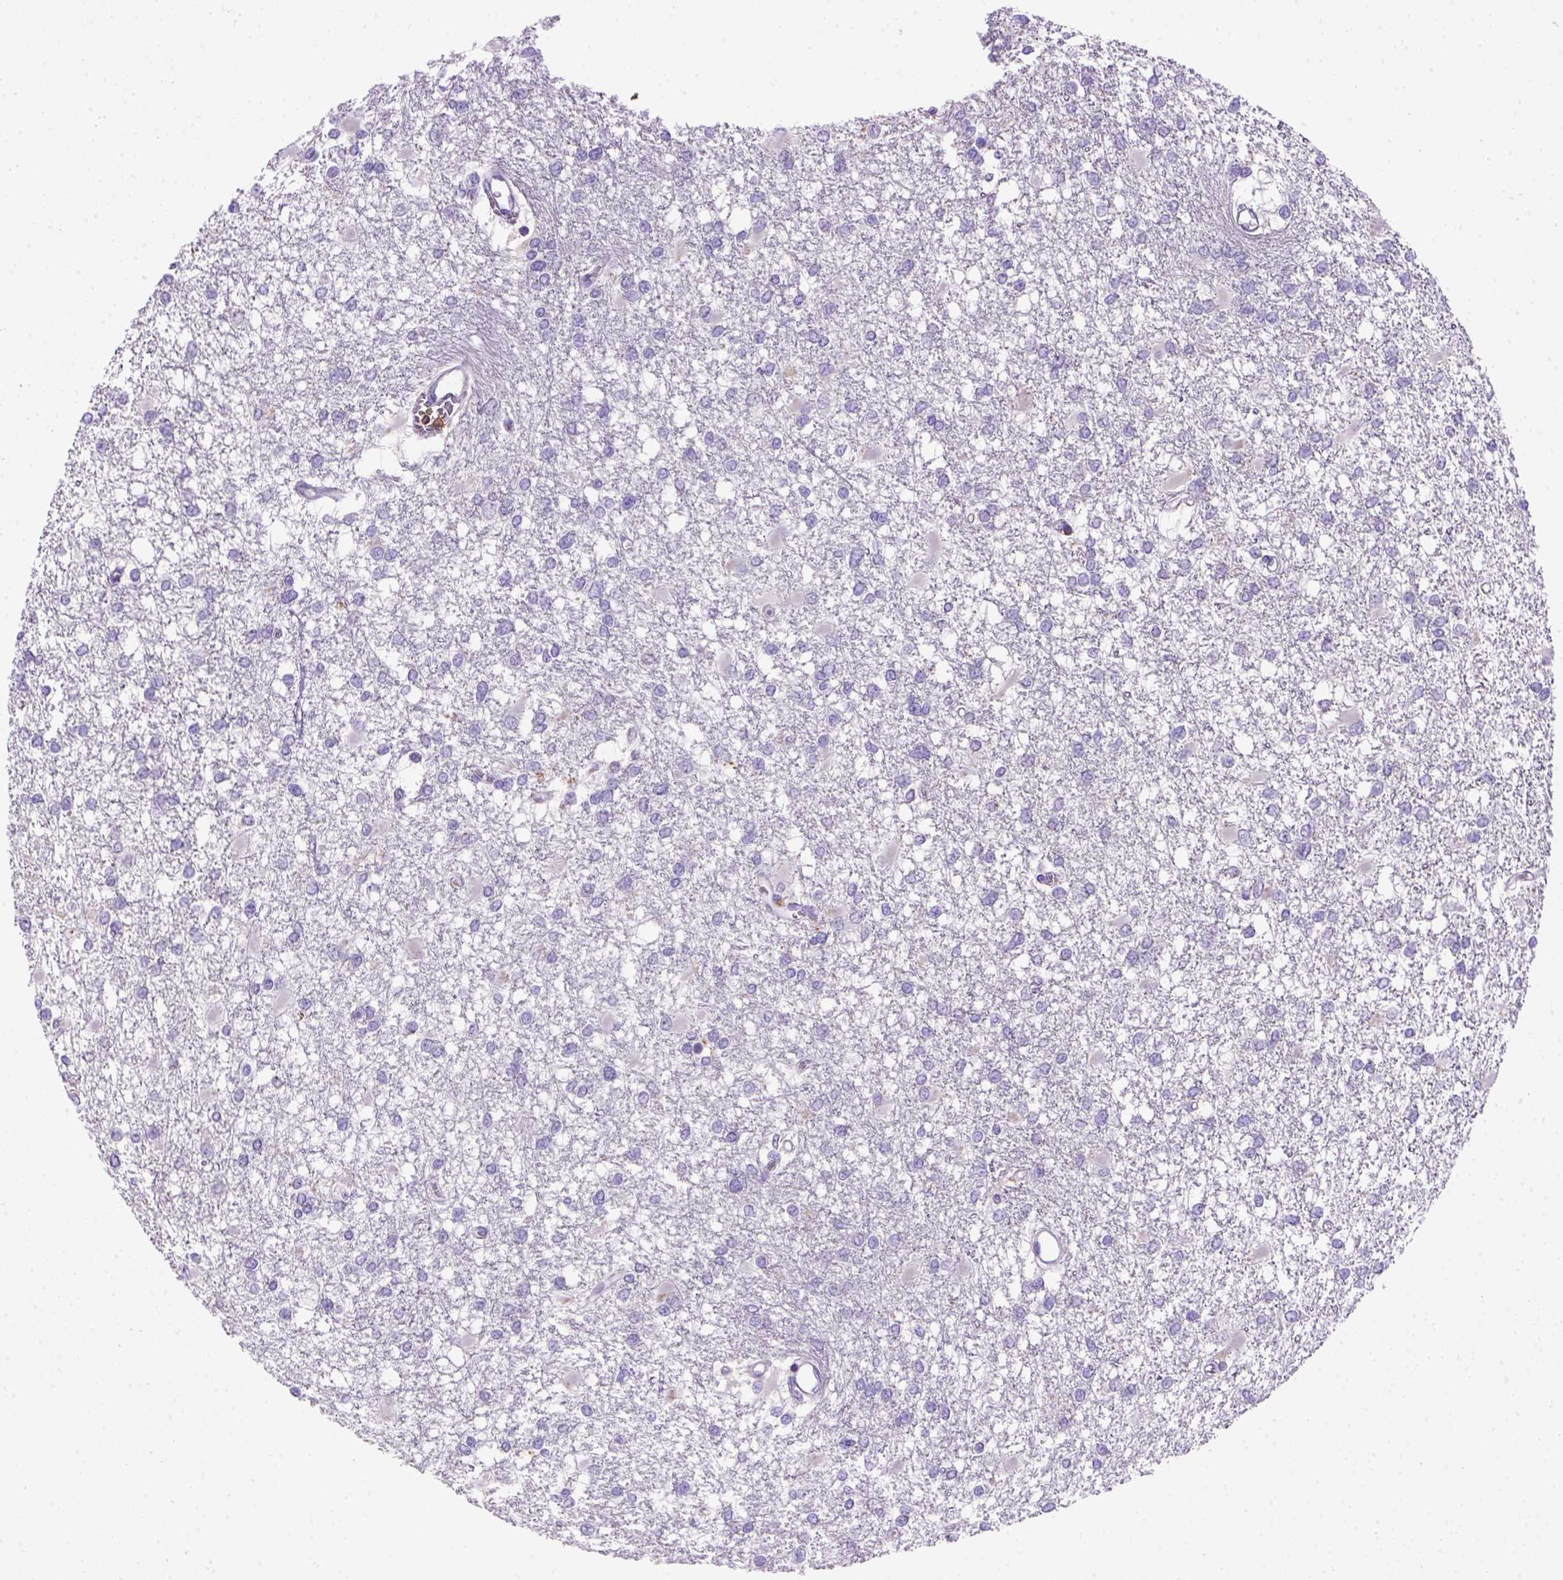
{"staining": {"intensity": "negative", "quantity": "none", "location": "none"}, "tissue": "glioma", "cell_type": "Tumor cells", "image_type": "cancer", "snomed": [{"axis": "morphology", "description": "Glioma, malignant, High grade"}, {"axis": "topography", "description": "Cerebral cortex"}], "caption": "Immunohistochemical staining of human malignant glioma (high-grade) shows no significant expression in tumor cells. (Stains: DAB (3,3'-diaminobenzidine) immunohistochemistry (IHC) with hematoxylin counter stain, Microscopy: brightfield microscopy at high magnification).", "gene": "CD3E", "patient": {"sex": "male", "age": 79}}